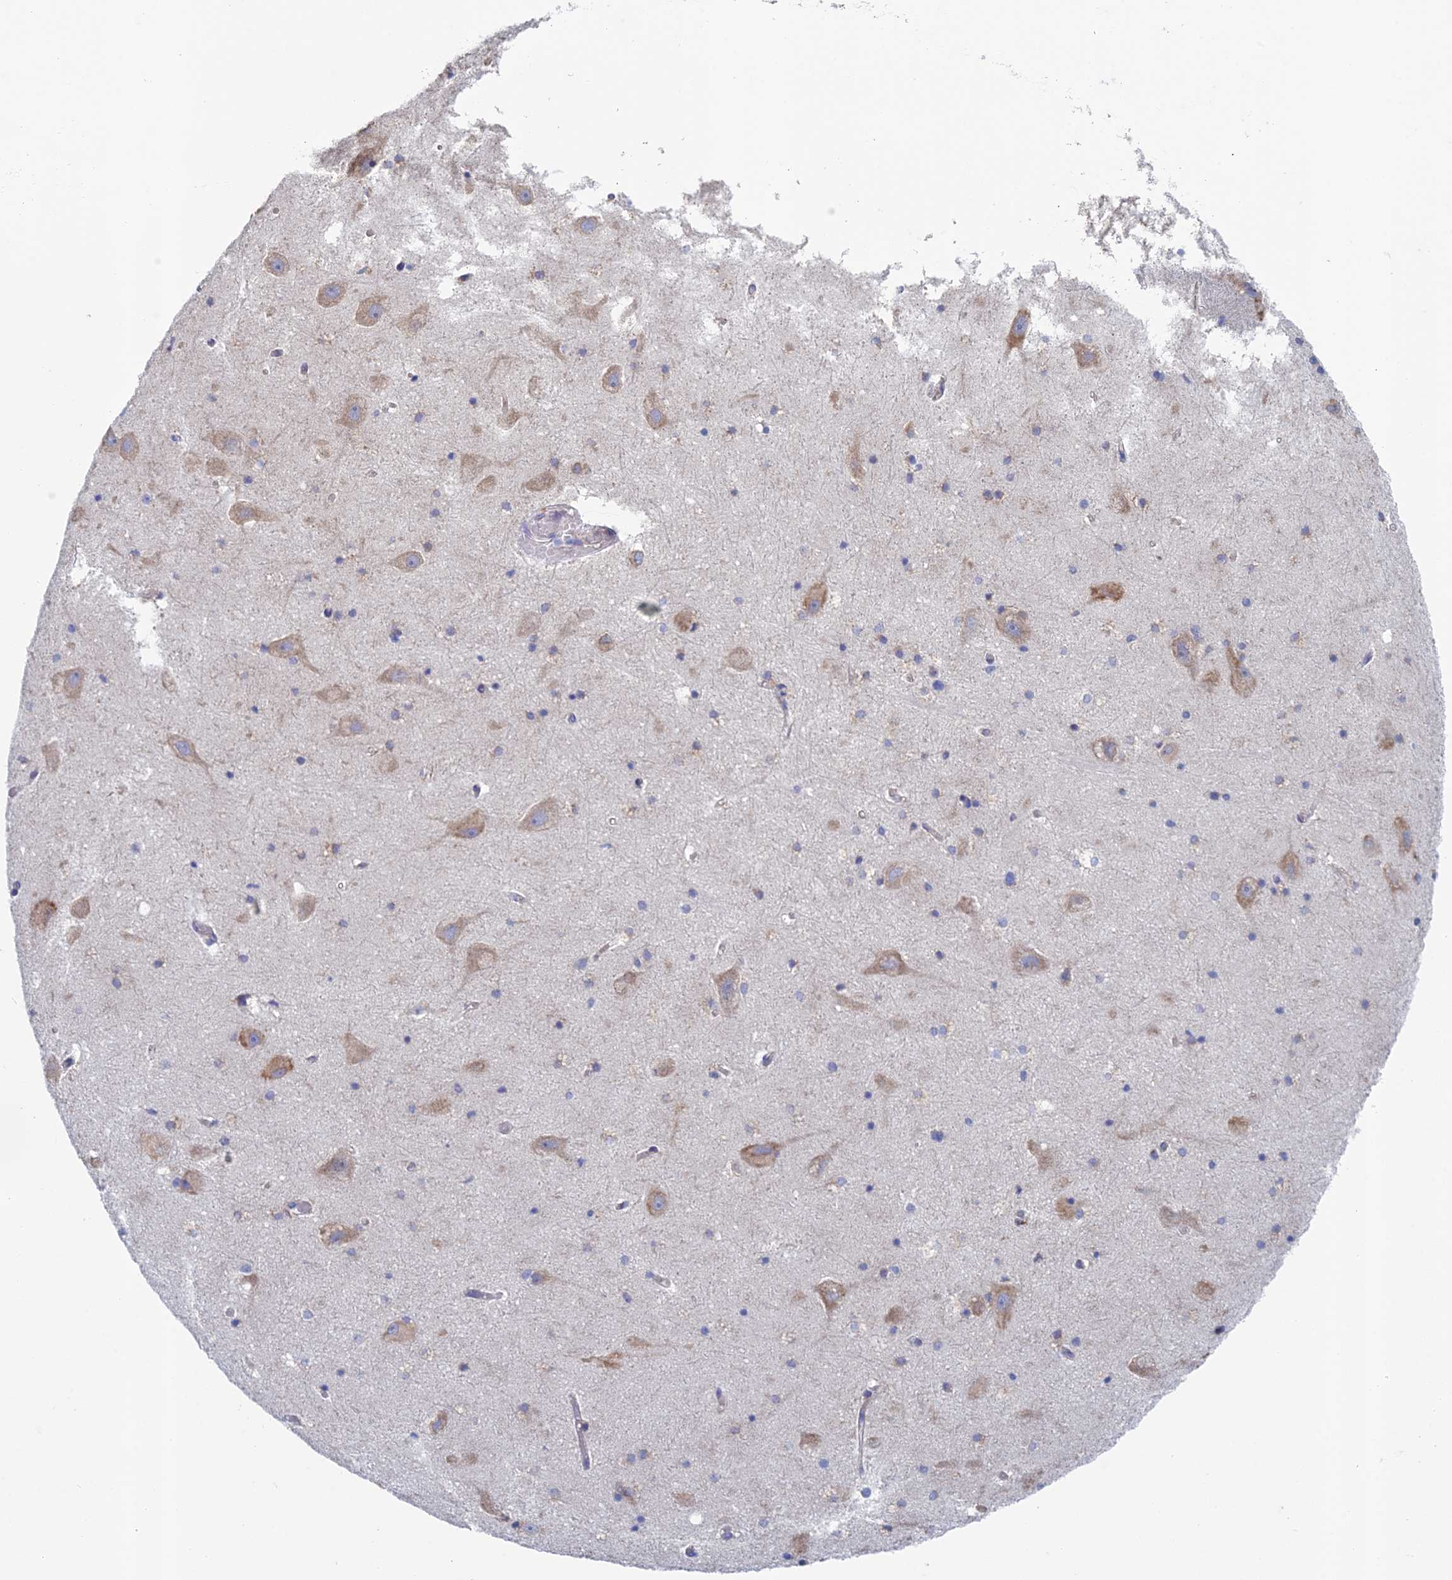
{"staining": {"intensity": "weak", "quantity": "25%-75%", "location": "cytoplasmic/membranous"}, "tissue": "hippocampus", "cell_type": "Glial cells", "image_type": "normal", "snomed": [{"axis": "morphology", "description": "Normal tissue, NOS"}, {"axis": "topography", "description": "Hippocampus"}], "caption": "Protein staining exhibits weak cytoplasmic/membranous expression in approximately 25%-75% of glial cells in benign hippocampus. (brown staining indicates protein expression, while blue staining denotes nuclei).", "gene": "CRACR2B", "patient": {"sex": "female", "age": 52}}